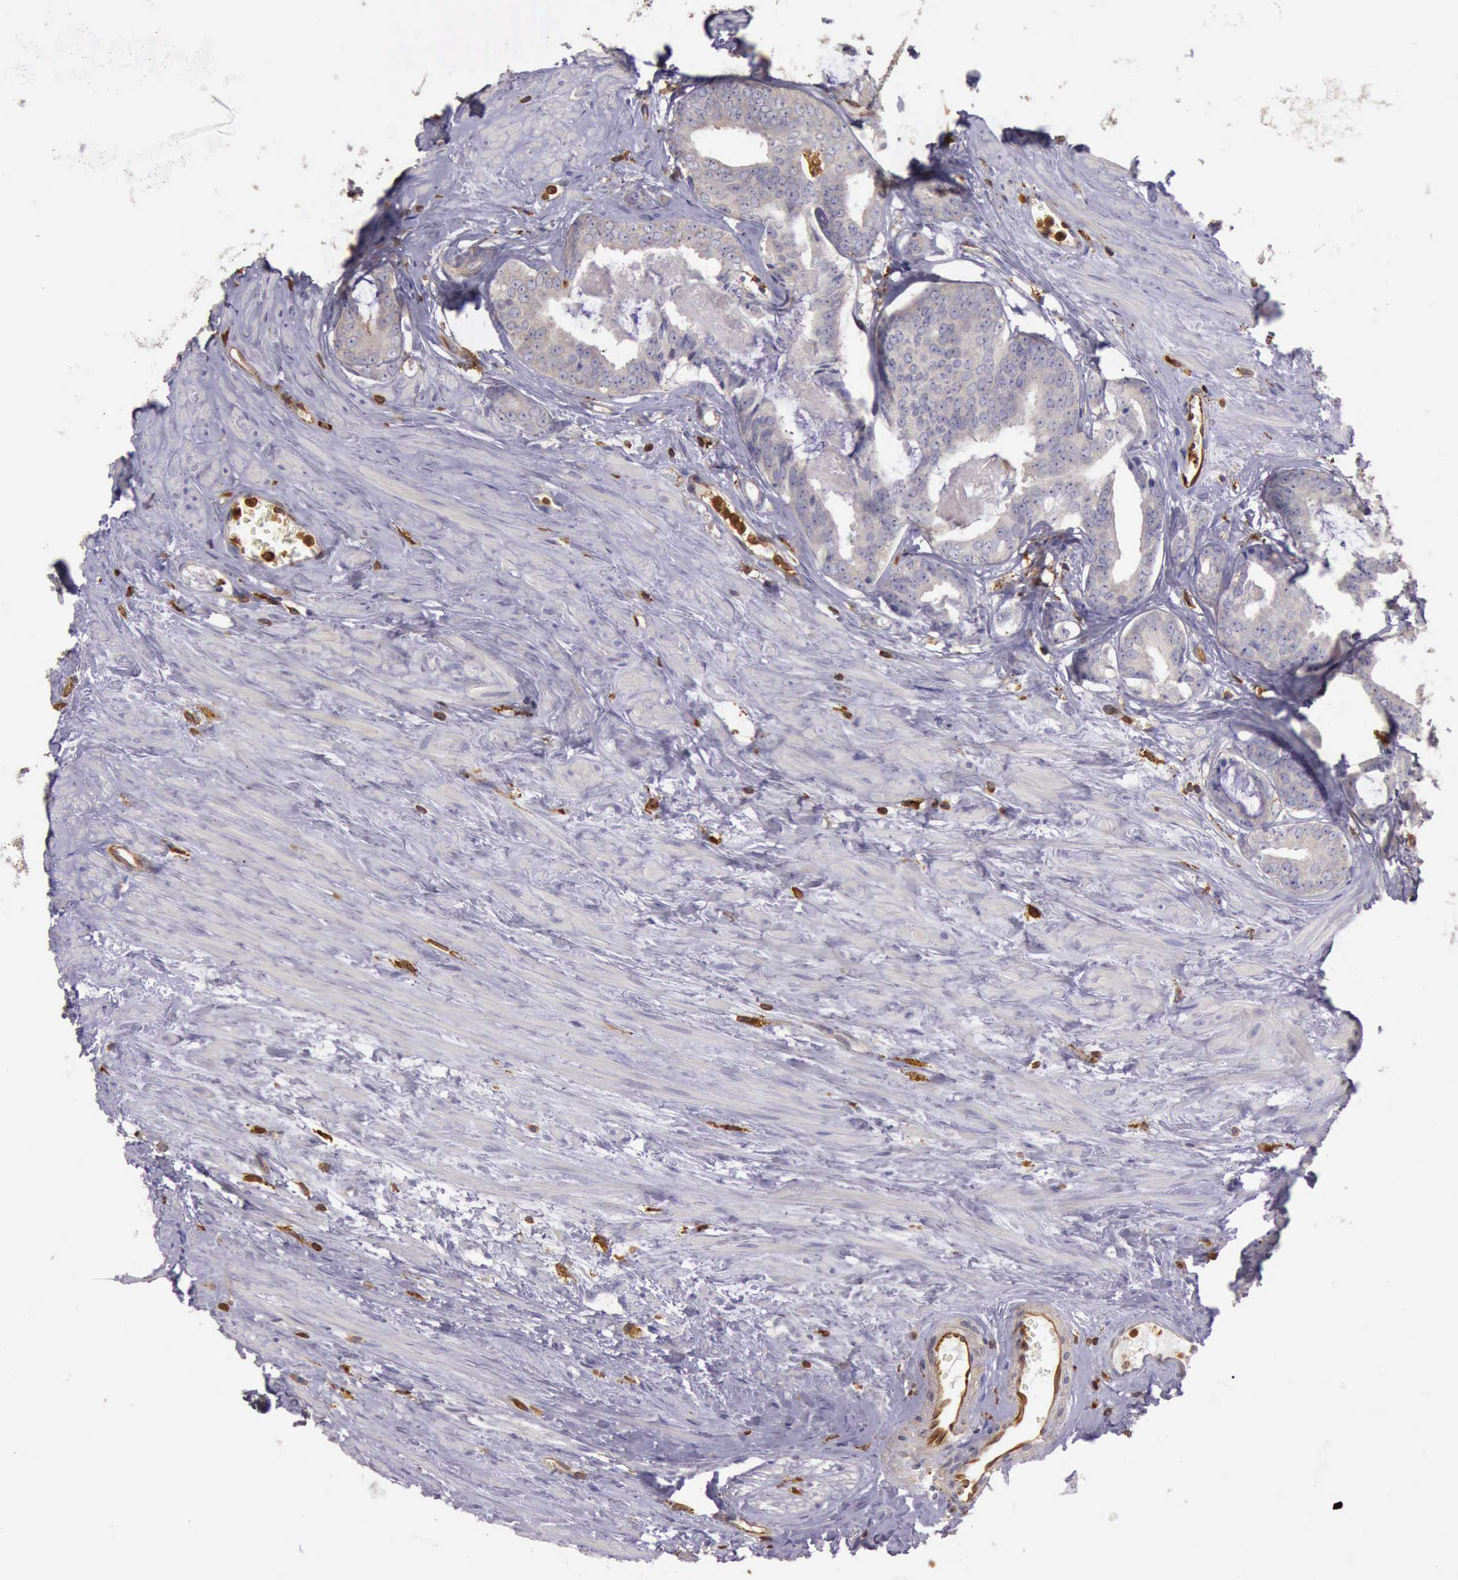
{"staining": {"intensity": "weak", "quantity": "25%-75%", "location": "cytoplasmic/membranous"}, "tissue": "prostate cancer", "cell_type": "Tumor cells", "image_type": "cancer", "snomed": [{"axis": "morphology", "description": "Adenocarcinoma, Medium grade"}, {"axis": "topography", "description": "Prostate"}], "caption": "Medium-grade adenocarcinoma (prostate) tissue demonstrates weak cytoplasmic/membranous positivity in about 25%-75% of tumor cells The staining is performed using DAB (3,3'-diaminobenzidine) brown chromogen to label protein expression. The nuclei are counter-stained blue using hematoxylin.", "gene": "ARHGAP4", "patient": {"sex": "male", "age": 79}}